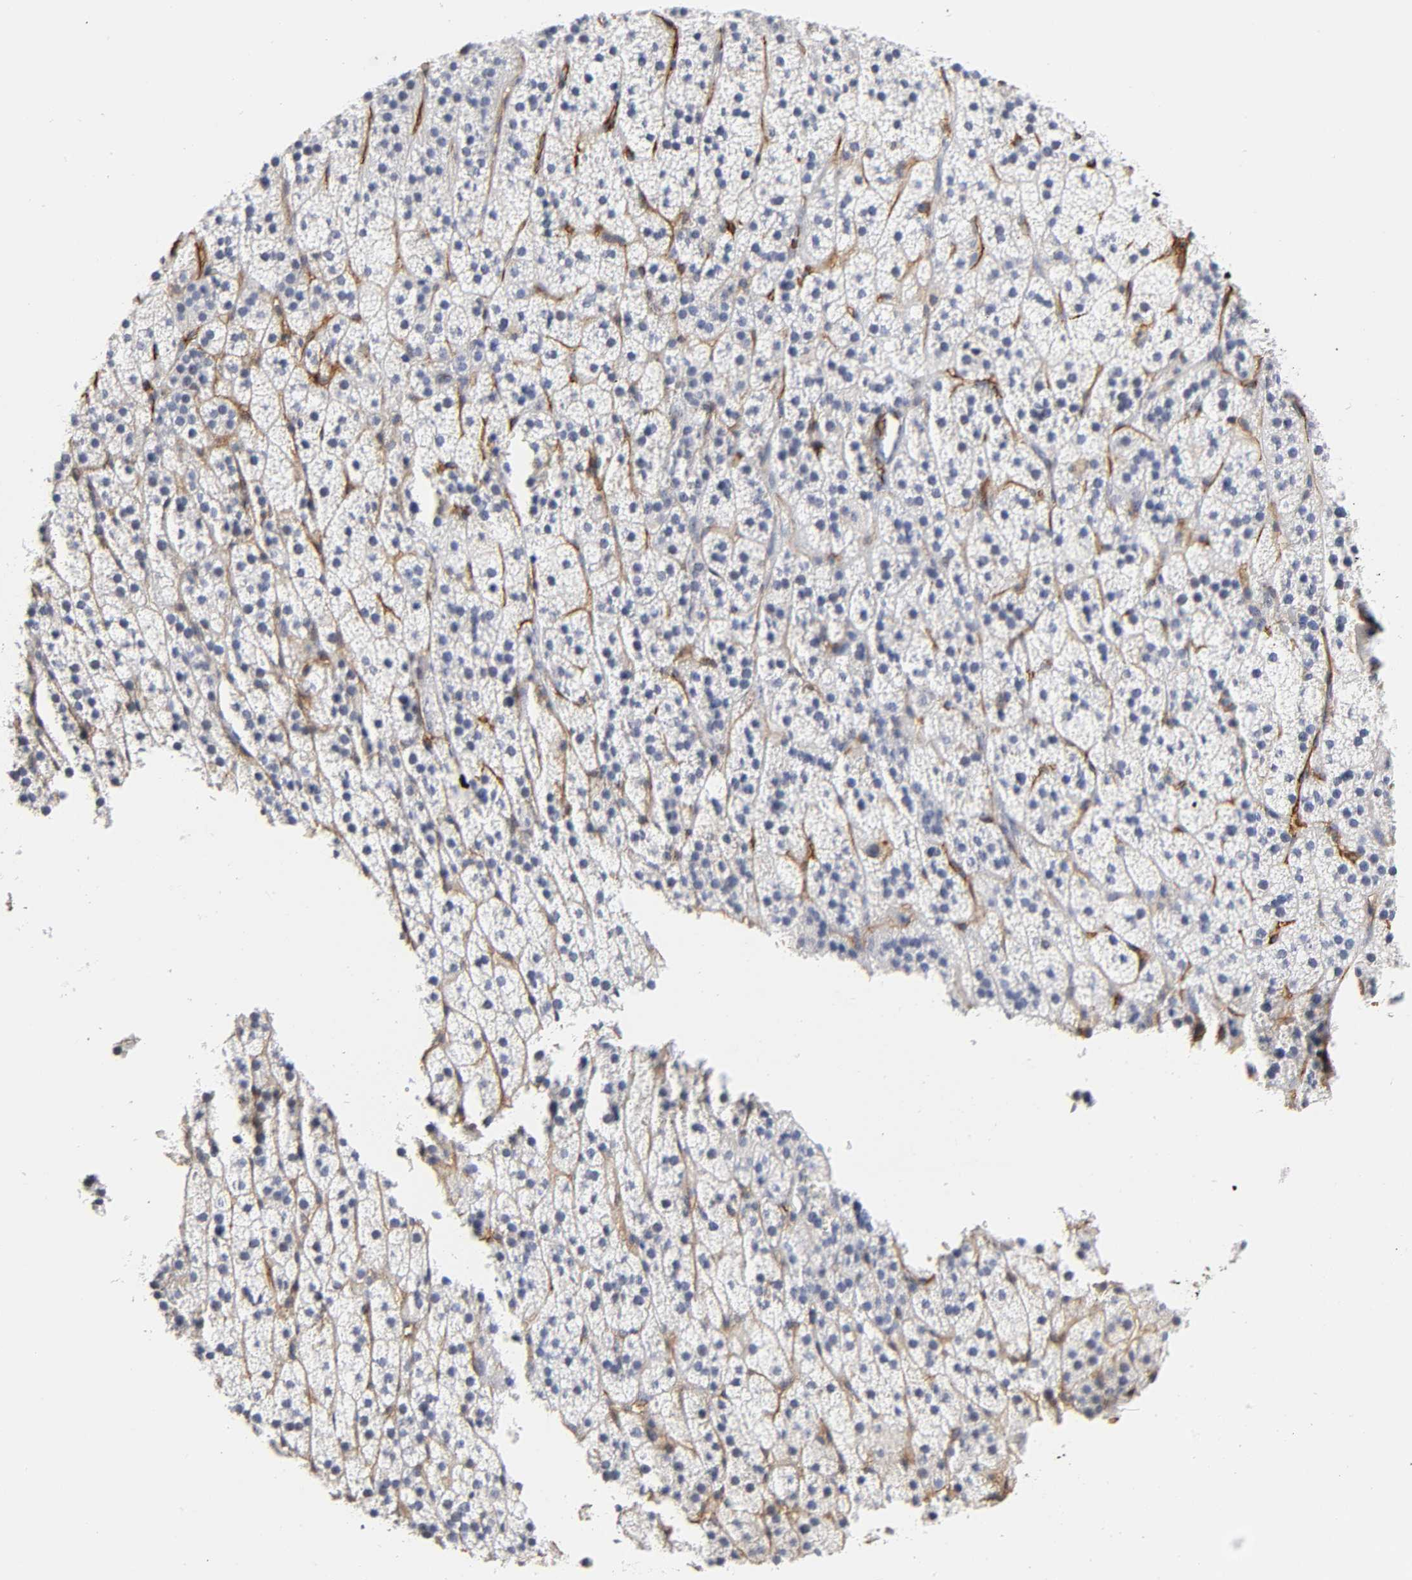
{"staining": {"intensity": "moderate", "quantity": "25%-75%", "location": "cytoplasmic/membranous"}, "tissue": "adrenal gland", "cell_type": "Glandular cells", "image_type": "normal", "snomed": [{"axis": "morphology", "description": "Normal tissue, NOS"}, {"axis": "topography", "description": "Adrenal gland"}], "caption": "This histopathology image displays immunohistochemistry (IHC) staining of normal human adrenal gland, with medium moderate cytoplasmic/membranous staining in about 25%-75% of glandular cells.", "gene": "ICAM1", "patient": {"sex": "male", "age": 35}}